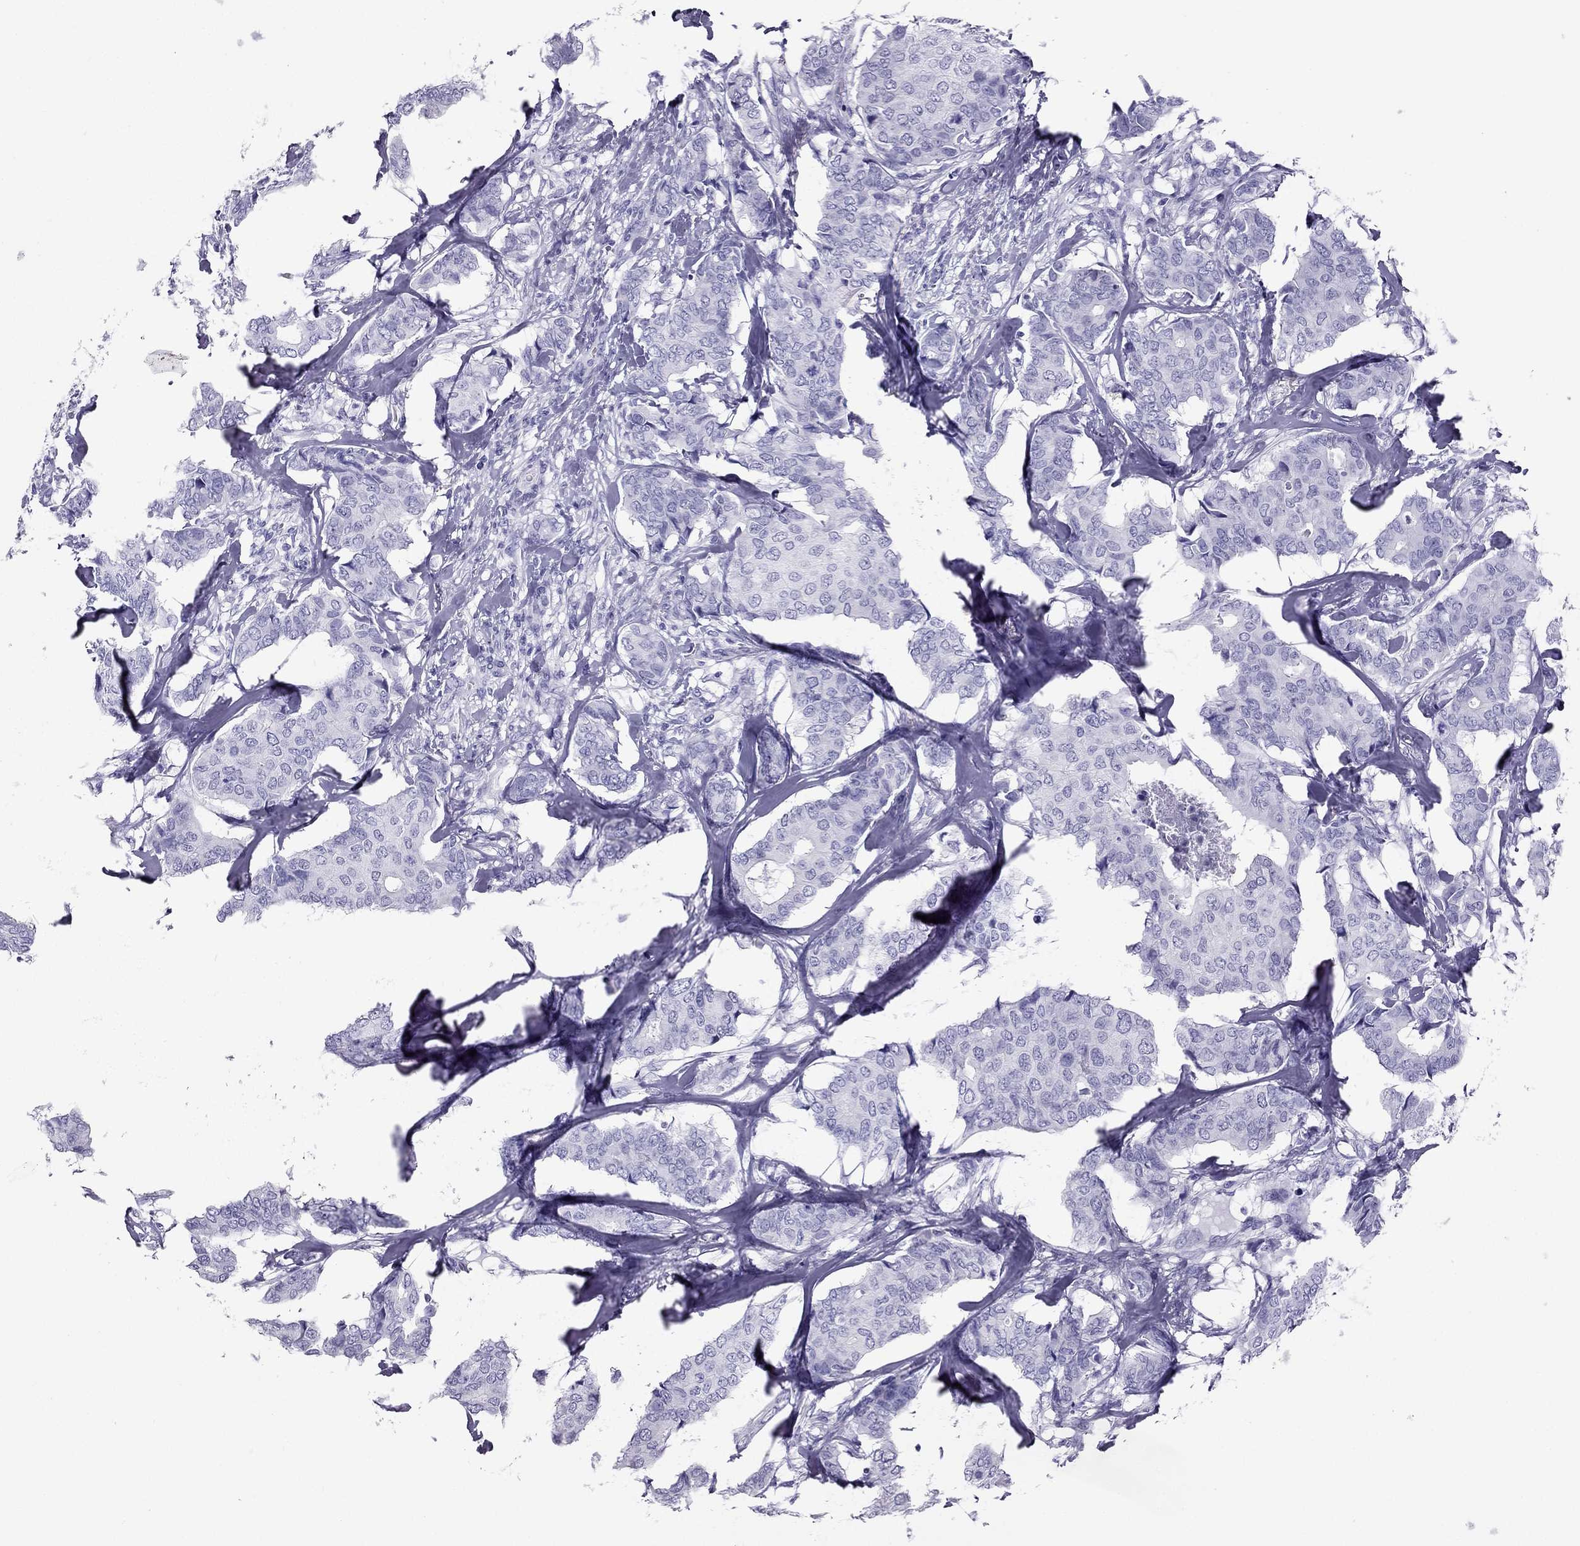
{"staining": {"intensity": "negative", "quantity": "none", "location": "none"}, "tissue": "breast cancer", "cell_type": "Tumor cells", "image_type": "cancer", "snomed": [{"axis": "morphology", "description": "Duct carcinoma"}, {"axis": "topography", "description": "Breast"}], "caption": "The immunohistochemistry (IHC) photomicrograph has no significant positivity in tumor cells of breast cancer tissue. (DAB (3,3'-diaminobenzidine) IHC, high magnification).", "gene": "PDE6A", "patient": {"sex": "female", "age": 75}}